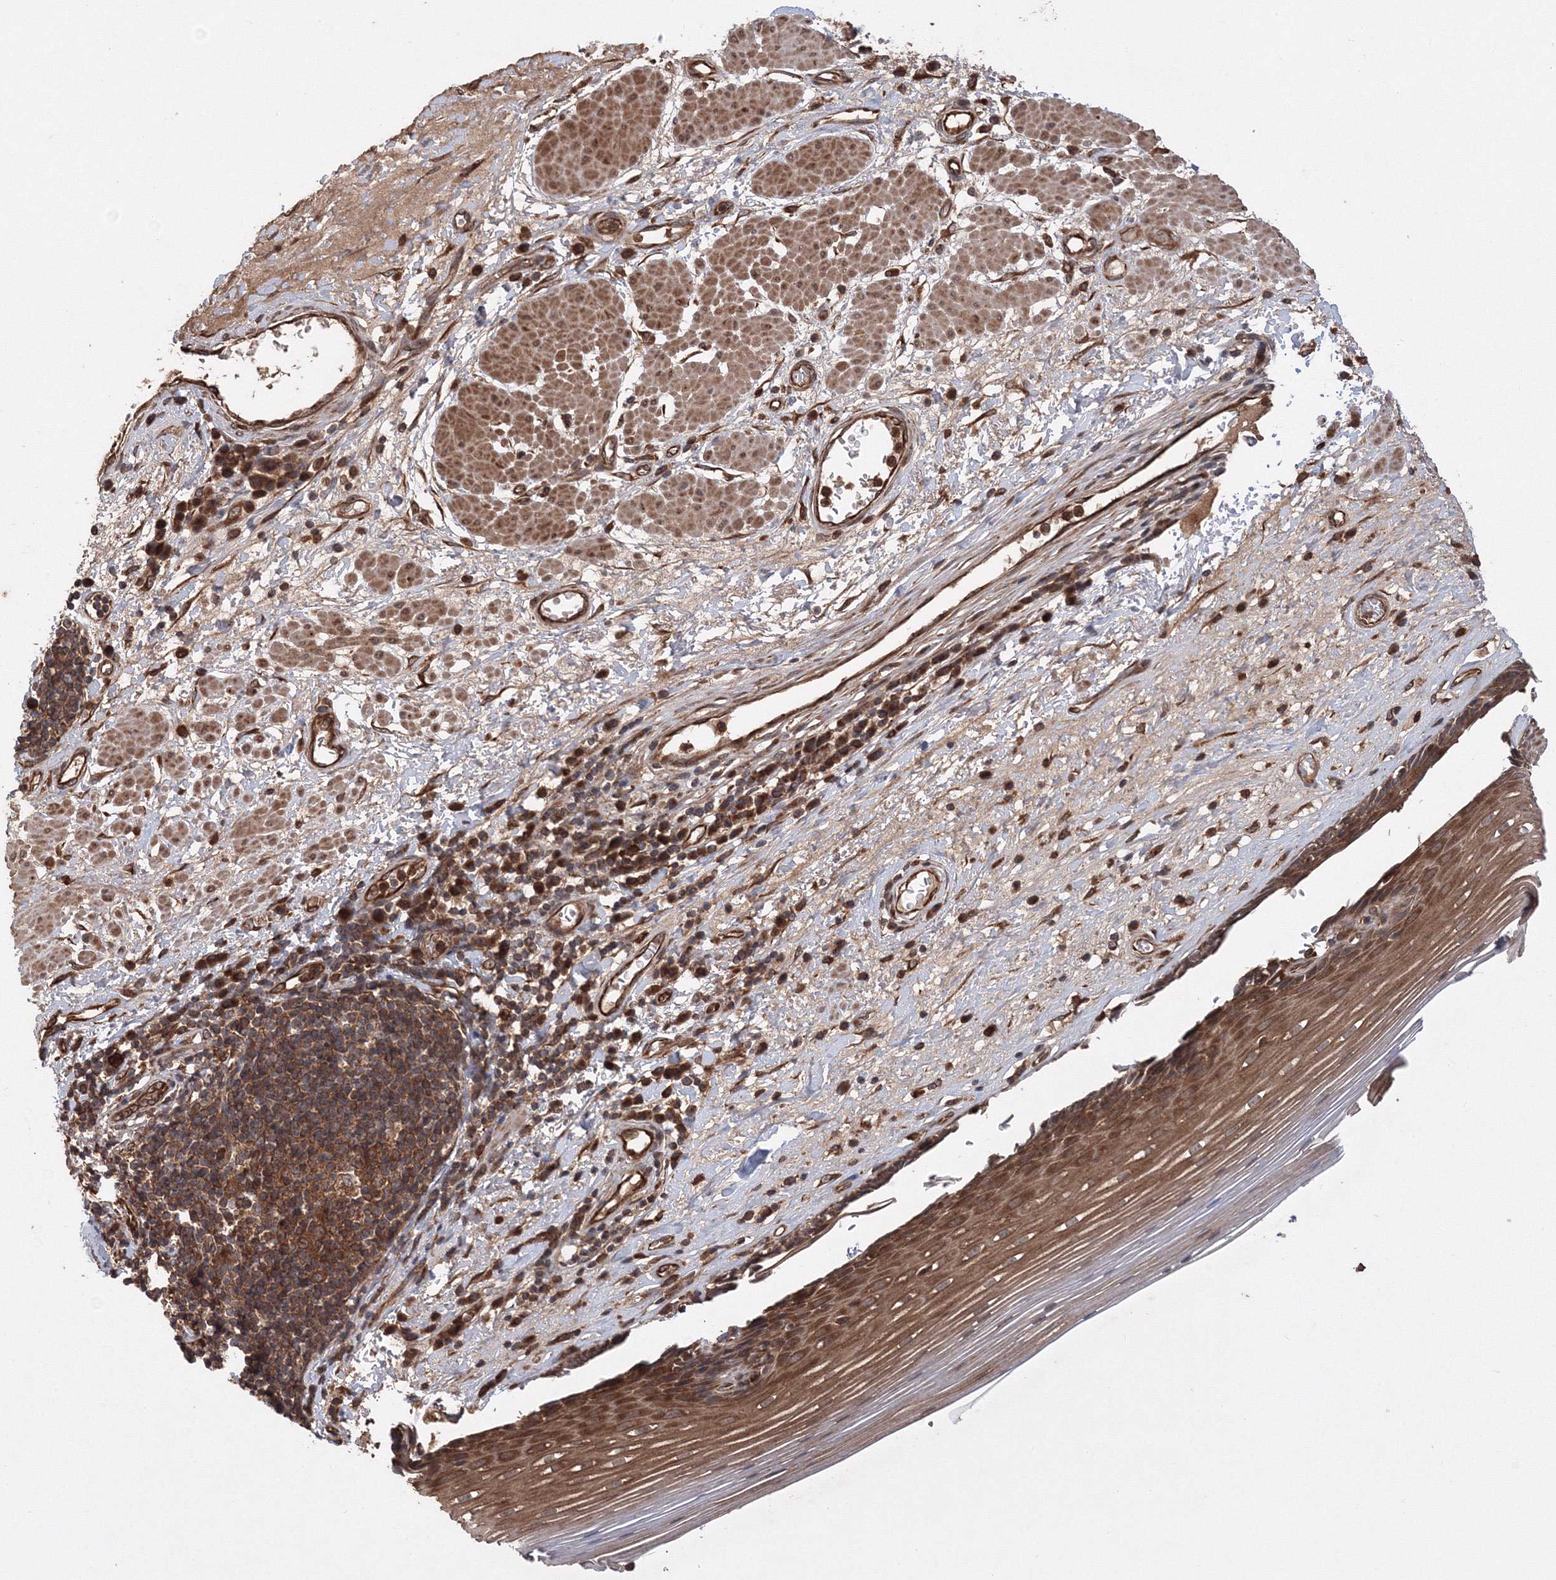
{"staining": {"intensity": "moderate", "quantity": ">75%", "location": "cytoplasmic/membranous"}, "tissue": "esophagus", "cell_type": "Squamous epithelial cells", "image_type": "normal", "snomed": [{"axis": "morphology", "description": "Normal tissue, NOS"}, {"axis": "topography", "description": "Esophagus"}], "caption": "Protein staining of normal esophagus reveals moderate cytoplasmic/membranous staining in approximately >75% of squamous epithelial cells. (Brightfield microscopy of DAB IHC at high magnification).", "gene": "ATG3", "patient": {"sex": "male", "age": 62}}